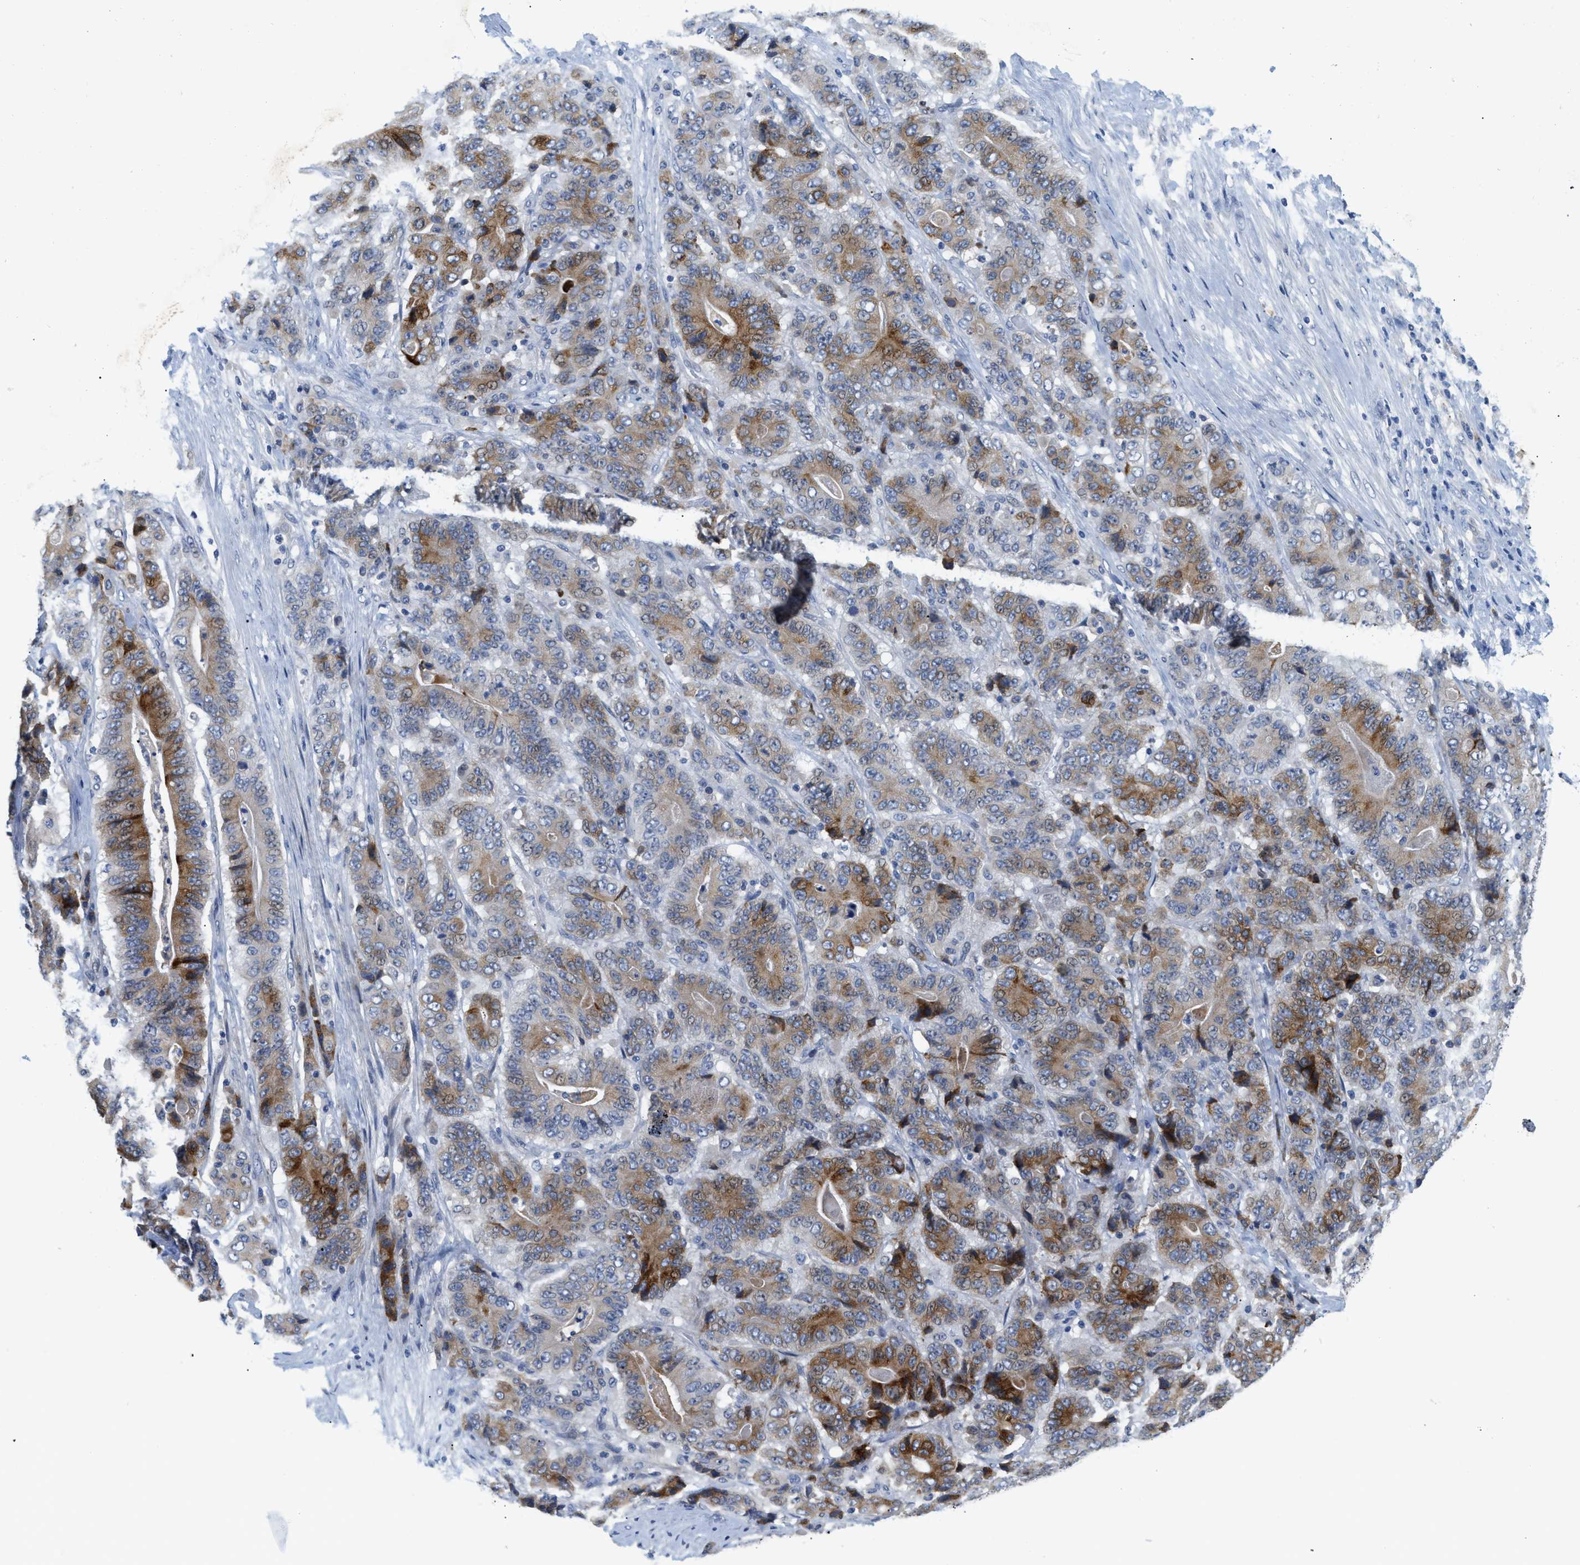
{"staining": {"intensity": "strong", "quantity": "25%-75%", "location": "cytoplasmic/membranous"}, "tissue": "stomach cancer", "cell_type": "Tumor cells", "image_type": "cancer", "snomed": [{"axis": "morphology", "description": "Adenocarcinoma, NOS"}, {"axis": "topography", "description": "Stomach"}], "caption": "A photomicrograph of human stomach cancer (adenocarcinoma) stained for a protein reveals strong cytoplasmic/membranous brown staining in tumor cells.", "gene": "OR9K2", "patient": {"sex": "female", "age": 73}}